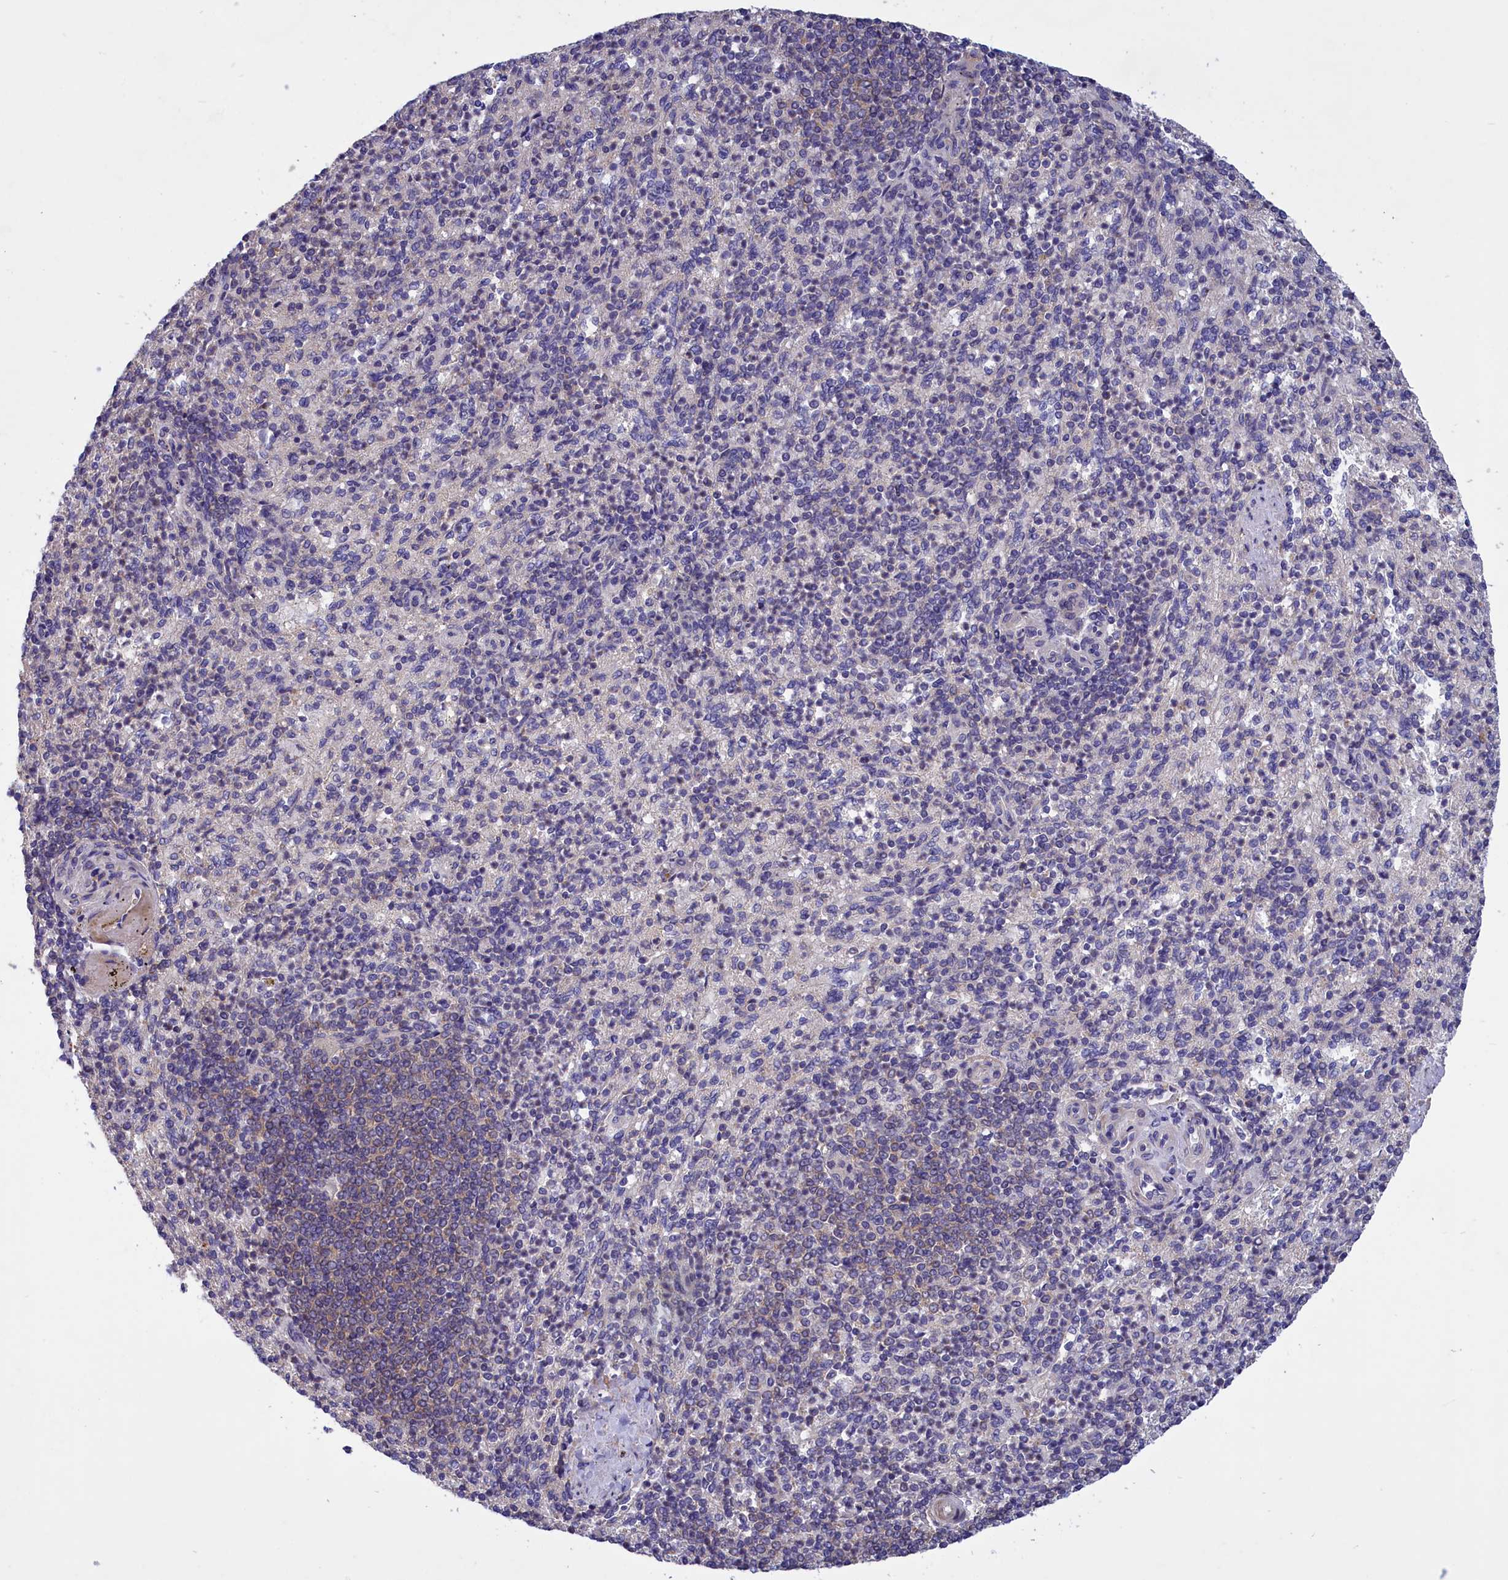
{"staining": {"intensity": "negative", "quantity": "none", "location": "none"}, "tissue": "spleen", "cell_type": "Cells in red pulp", "image_type": "normal", "snomed": [{"axis": "morphology", "description": "Normal tissue, NOS"}, {"axis": "topography", "description": "Spleen"}], "caption": "This is an IHC image of benign human spleen. There is no positivity in cells in red pulp.", "gene": "AMDHD2", "patient": {"sex": "female", "age": 74}}